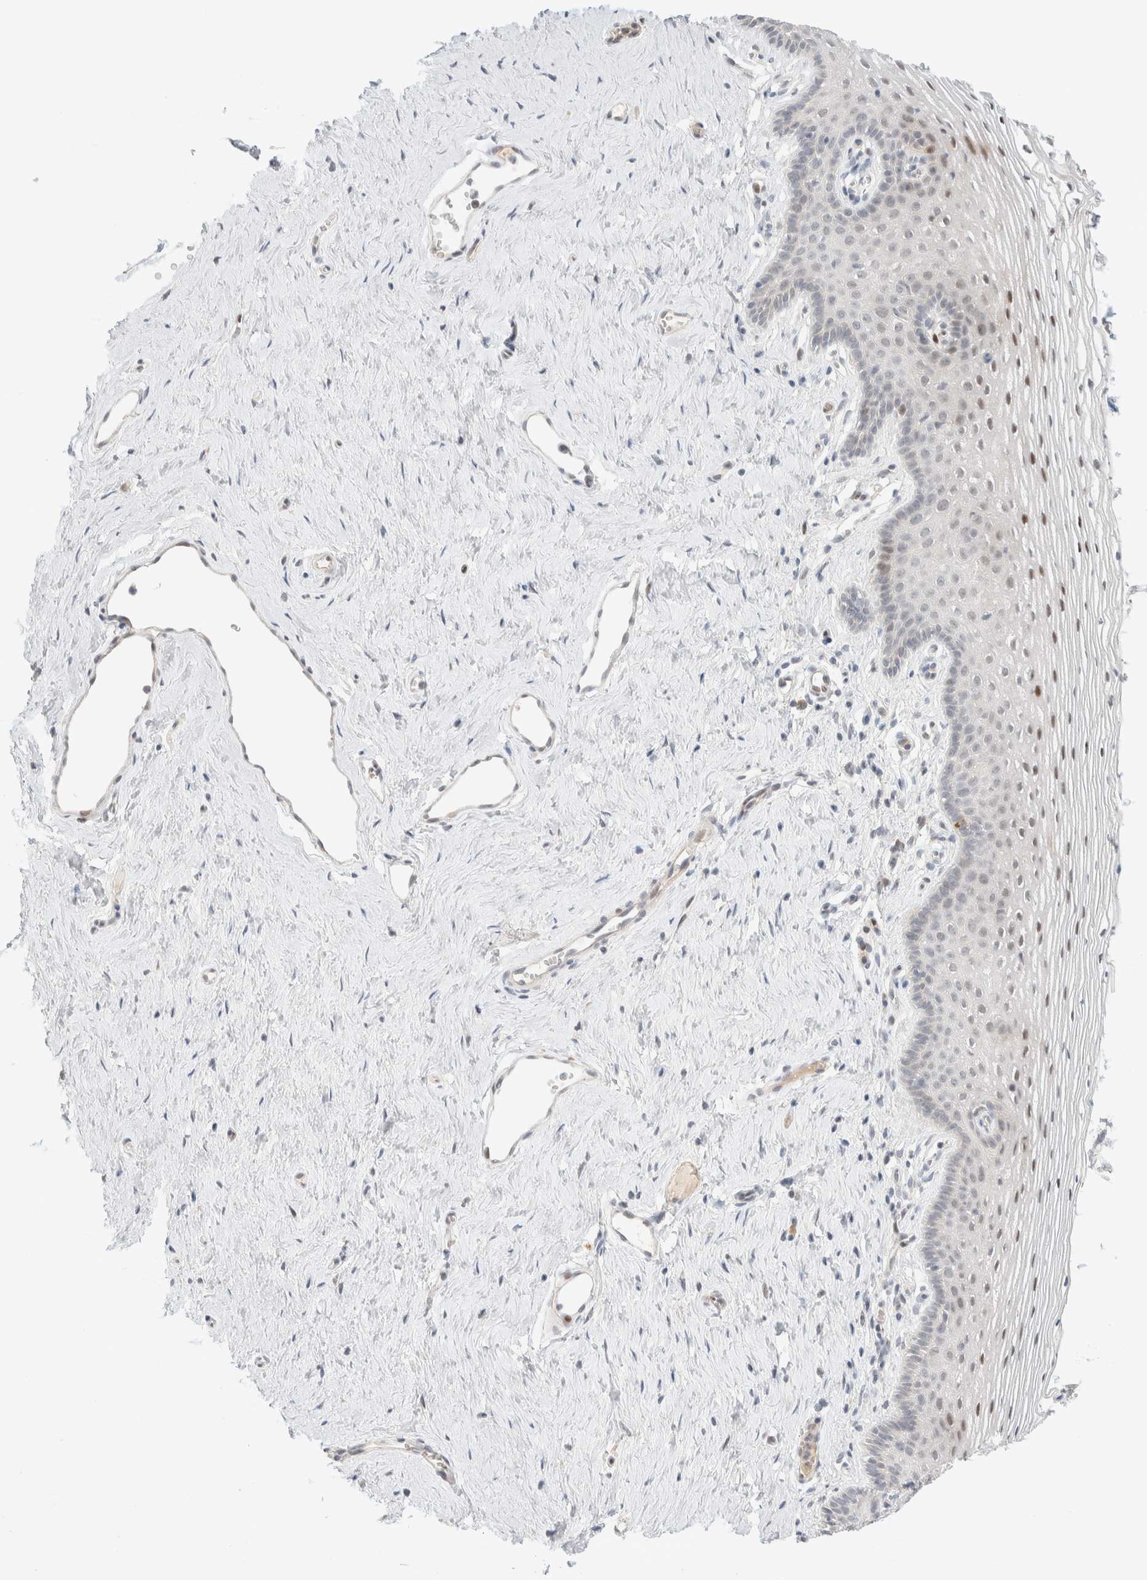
{"staining": {"intensity": "weak", "quantity": "<25%", "location": "cytoplasmic/membranous,nuclear"}, "tissue": "vagina", "cell_type": "Squamous epithelial cells", "image_type": "normal", "snomed": [{"axis": "morphology", "description": "Normal tissue, NOS"}, {"axis": "topography", "description": "Vagina"}], "caption": "IHC image of benign vagina: vagina stained with DAB (3,3'-diaminobenzidine) exhibits no significant protein staining in squamous epithelial cells. (IHC, brightfield microscopy, high magnification).", "gene": "CHKA", "patient": {"sex": "female", "age": 32}}